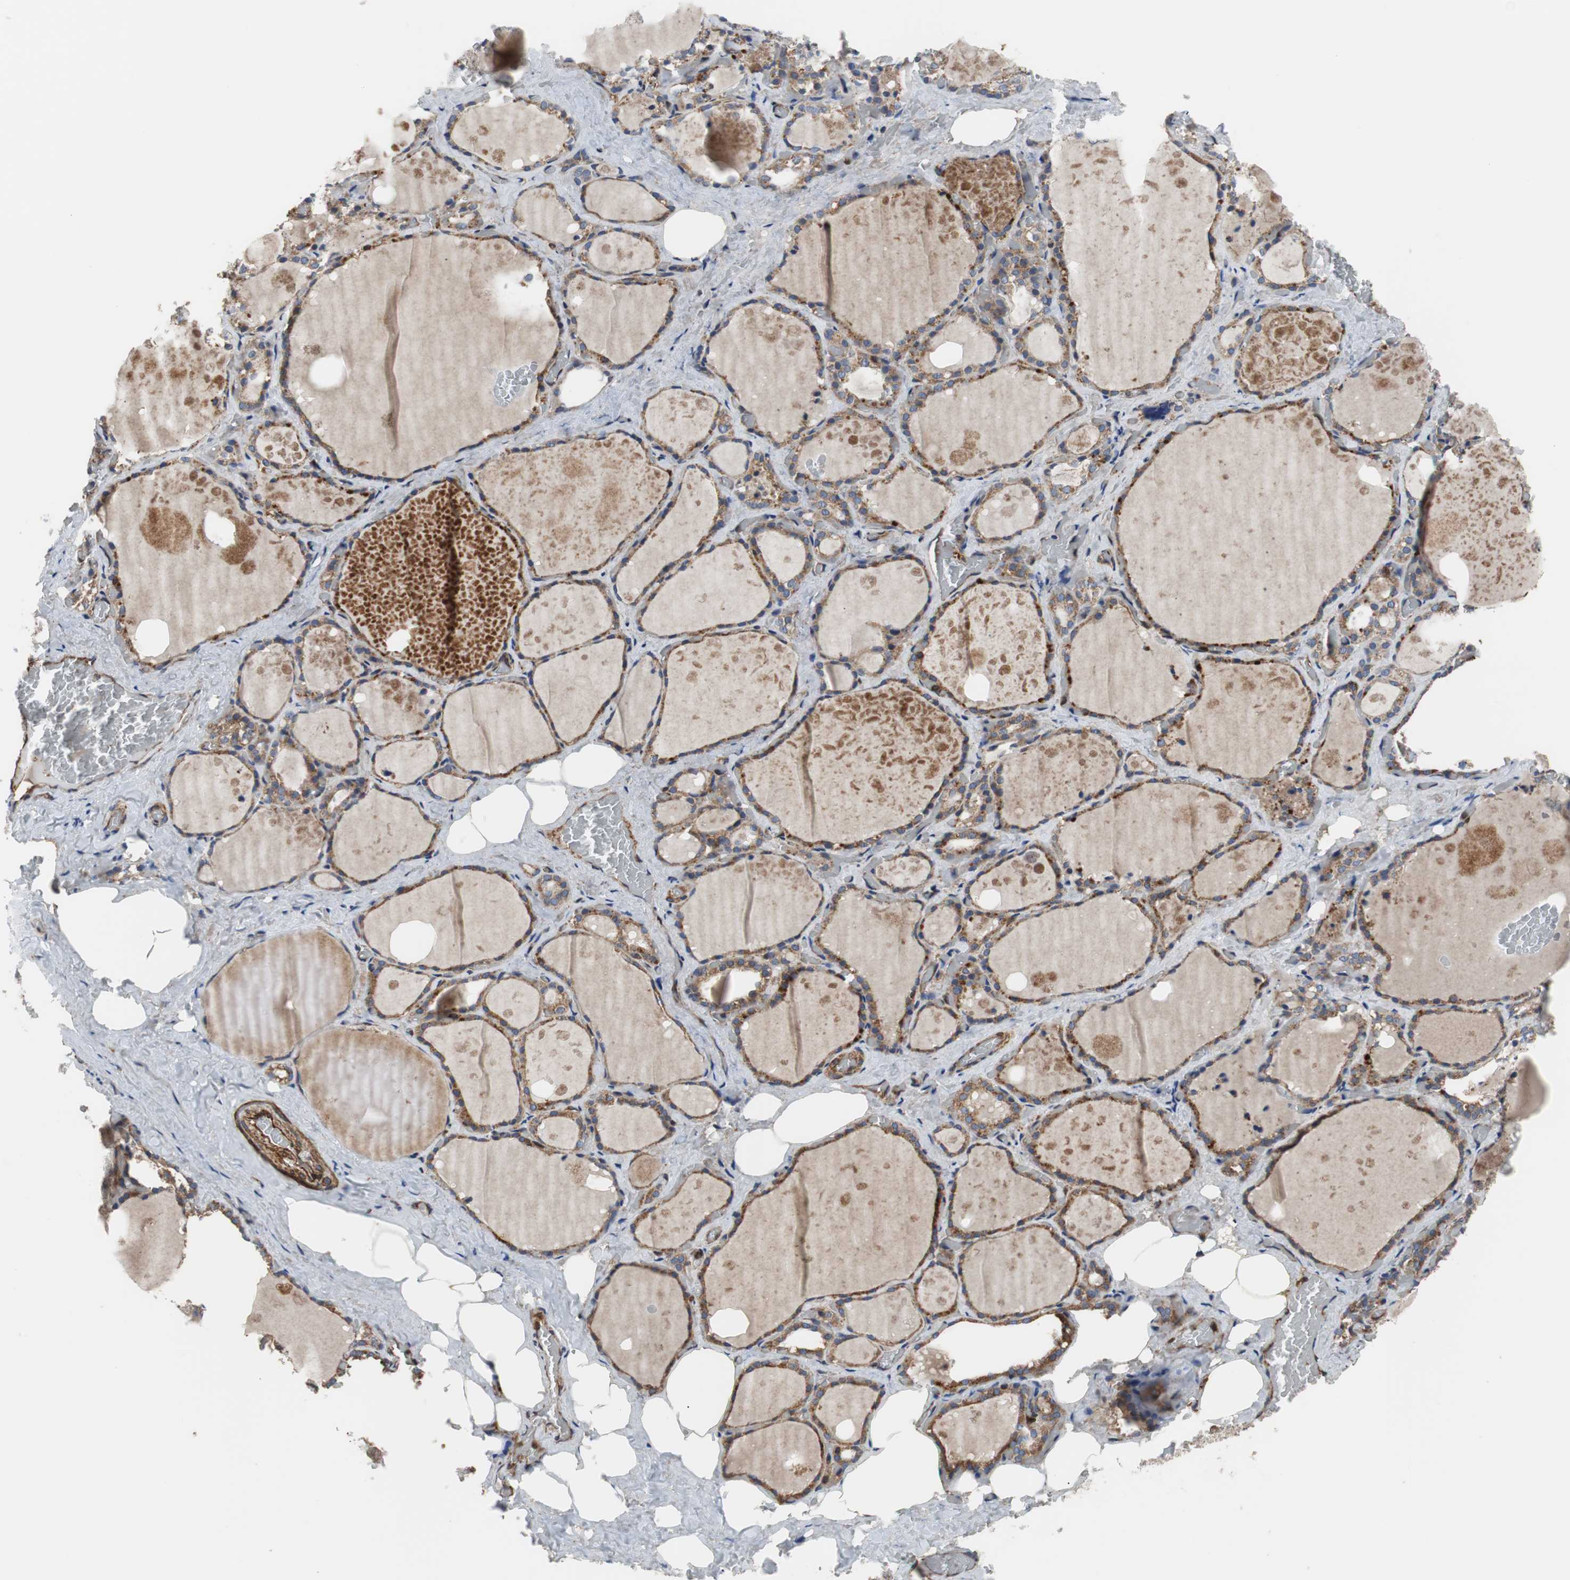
{"staining": {"intensity": "moderate", "quantity": ">75%", "location": "cytoplasmic/membranous"}, "tissue": "thyroid gland", "cell_type": "Glandular cells", "image_type": "normal", "snomed": [{"axis": "morphology", "description": "Normal tissue, NOS"}, {"axis": "topography", "description": "Thyroid gland"}], "caption": "Protein staining exhibits moderate cytoplasmic/membranous expression in about >75% of glandular cells in unremarkable thyroid gland.", "gene": "PLCG2", "patient": {"sex": "male", "age": 61}}